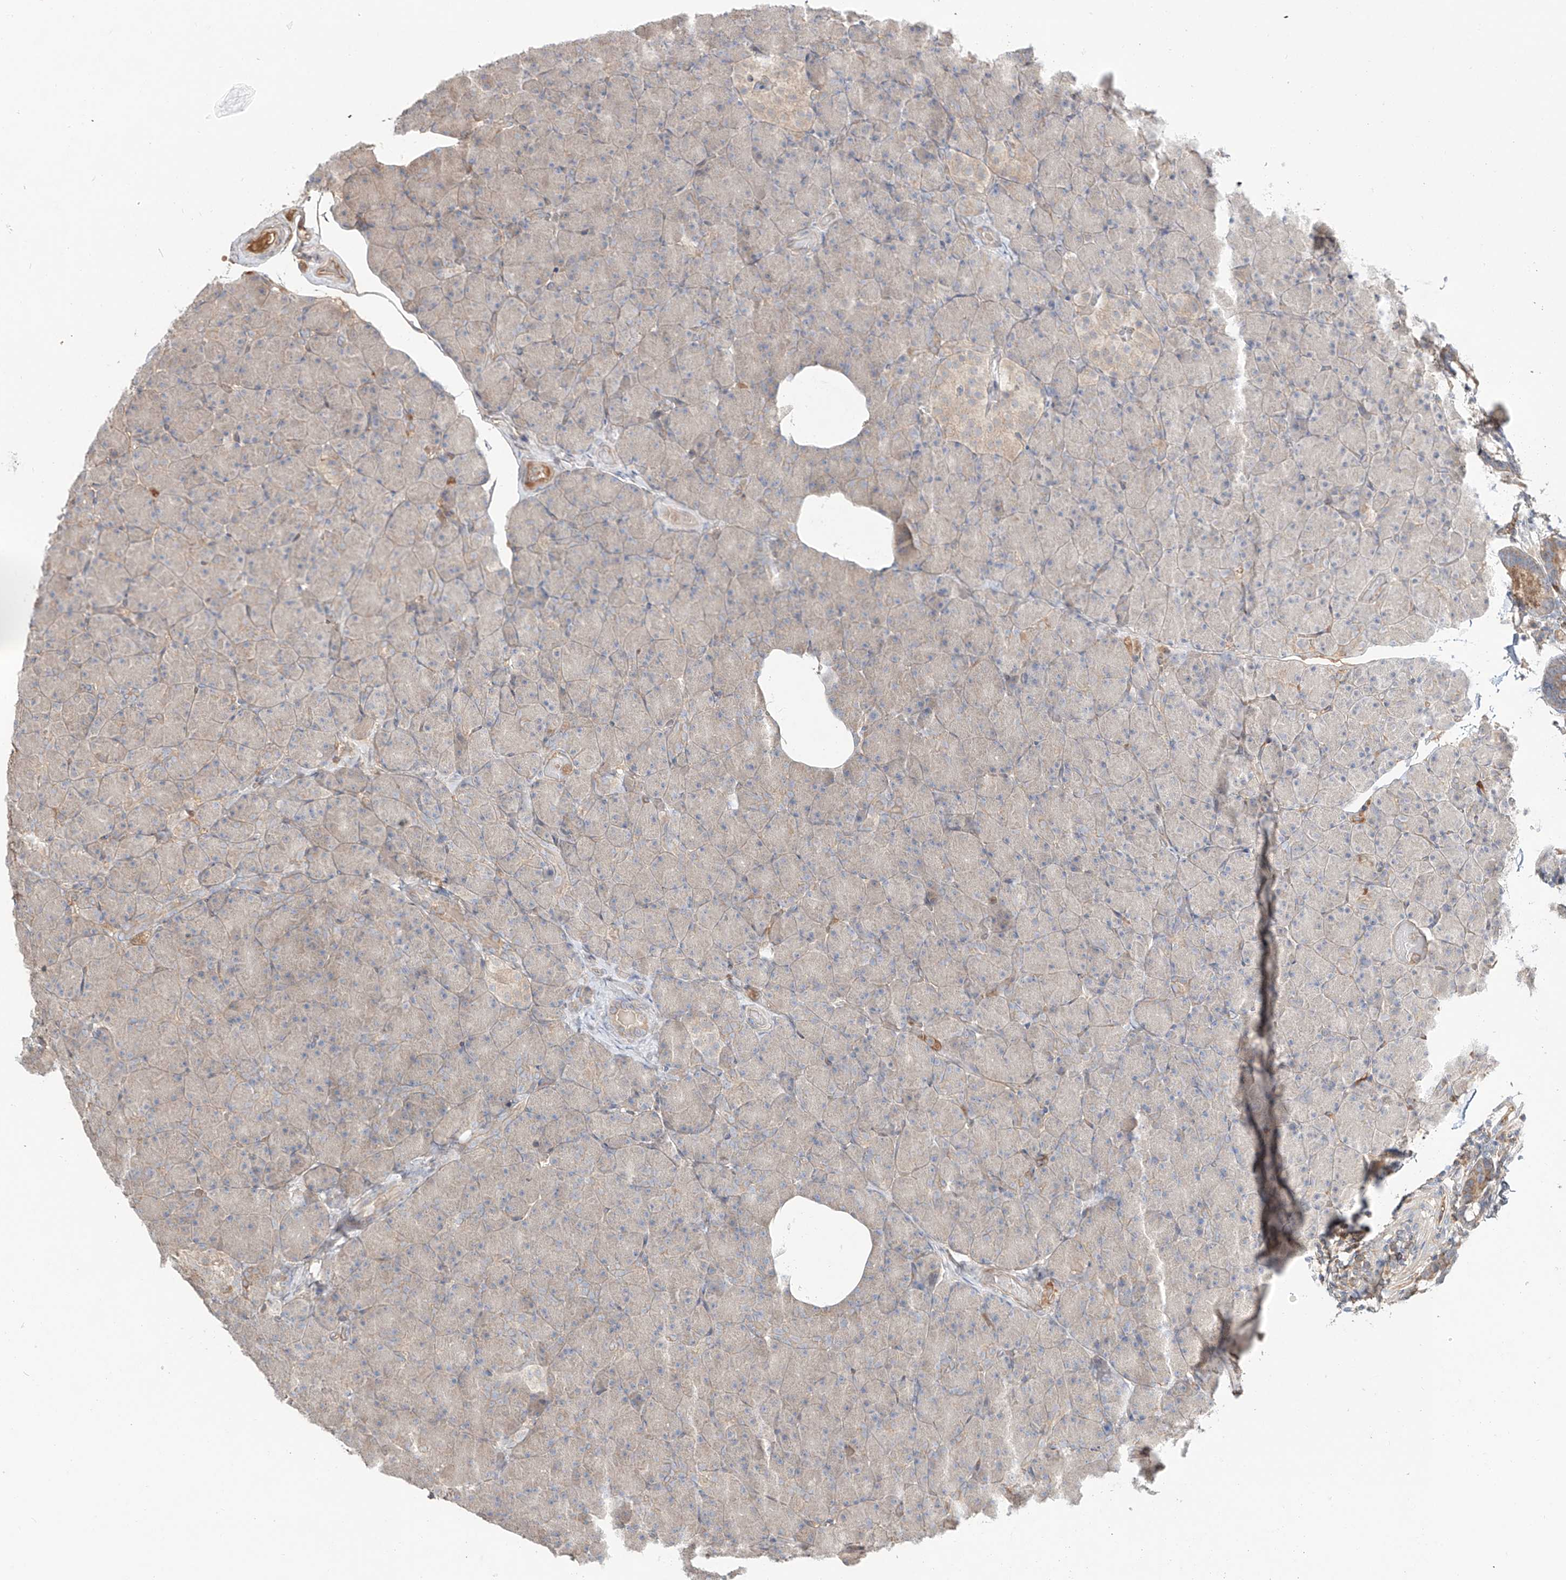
{"staining": {"intensity": "moderate", "quantity": "<25%", "location": "cytoplasmic/membranous"}, "tissue": "pancreas", "cell_type": "Exocrine glandular cells", "image_type": "normal", "snomed": [{"axis": "morphology", "description": "Normal tissue, NOS"}, {"axis": "topography", "description": "Pancreas"}], "caption": "IHC of unremarkable human pancreas reveals low levels of moderate cytoplasmic/membranous positivity in about <25% of exocrine glandular cells. (brown staining indicates protein expression, while blue staining denotes nuclei).", "gene": "ERO1A", "patient": {"sex": "female", "age": 43}}